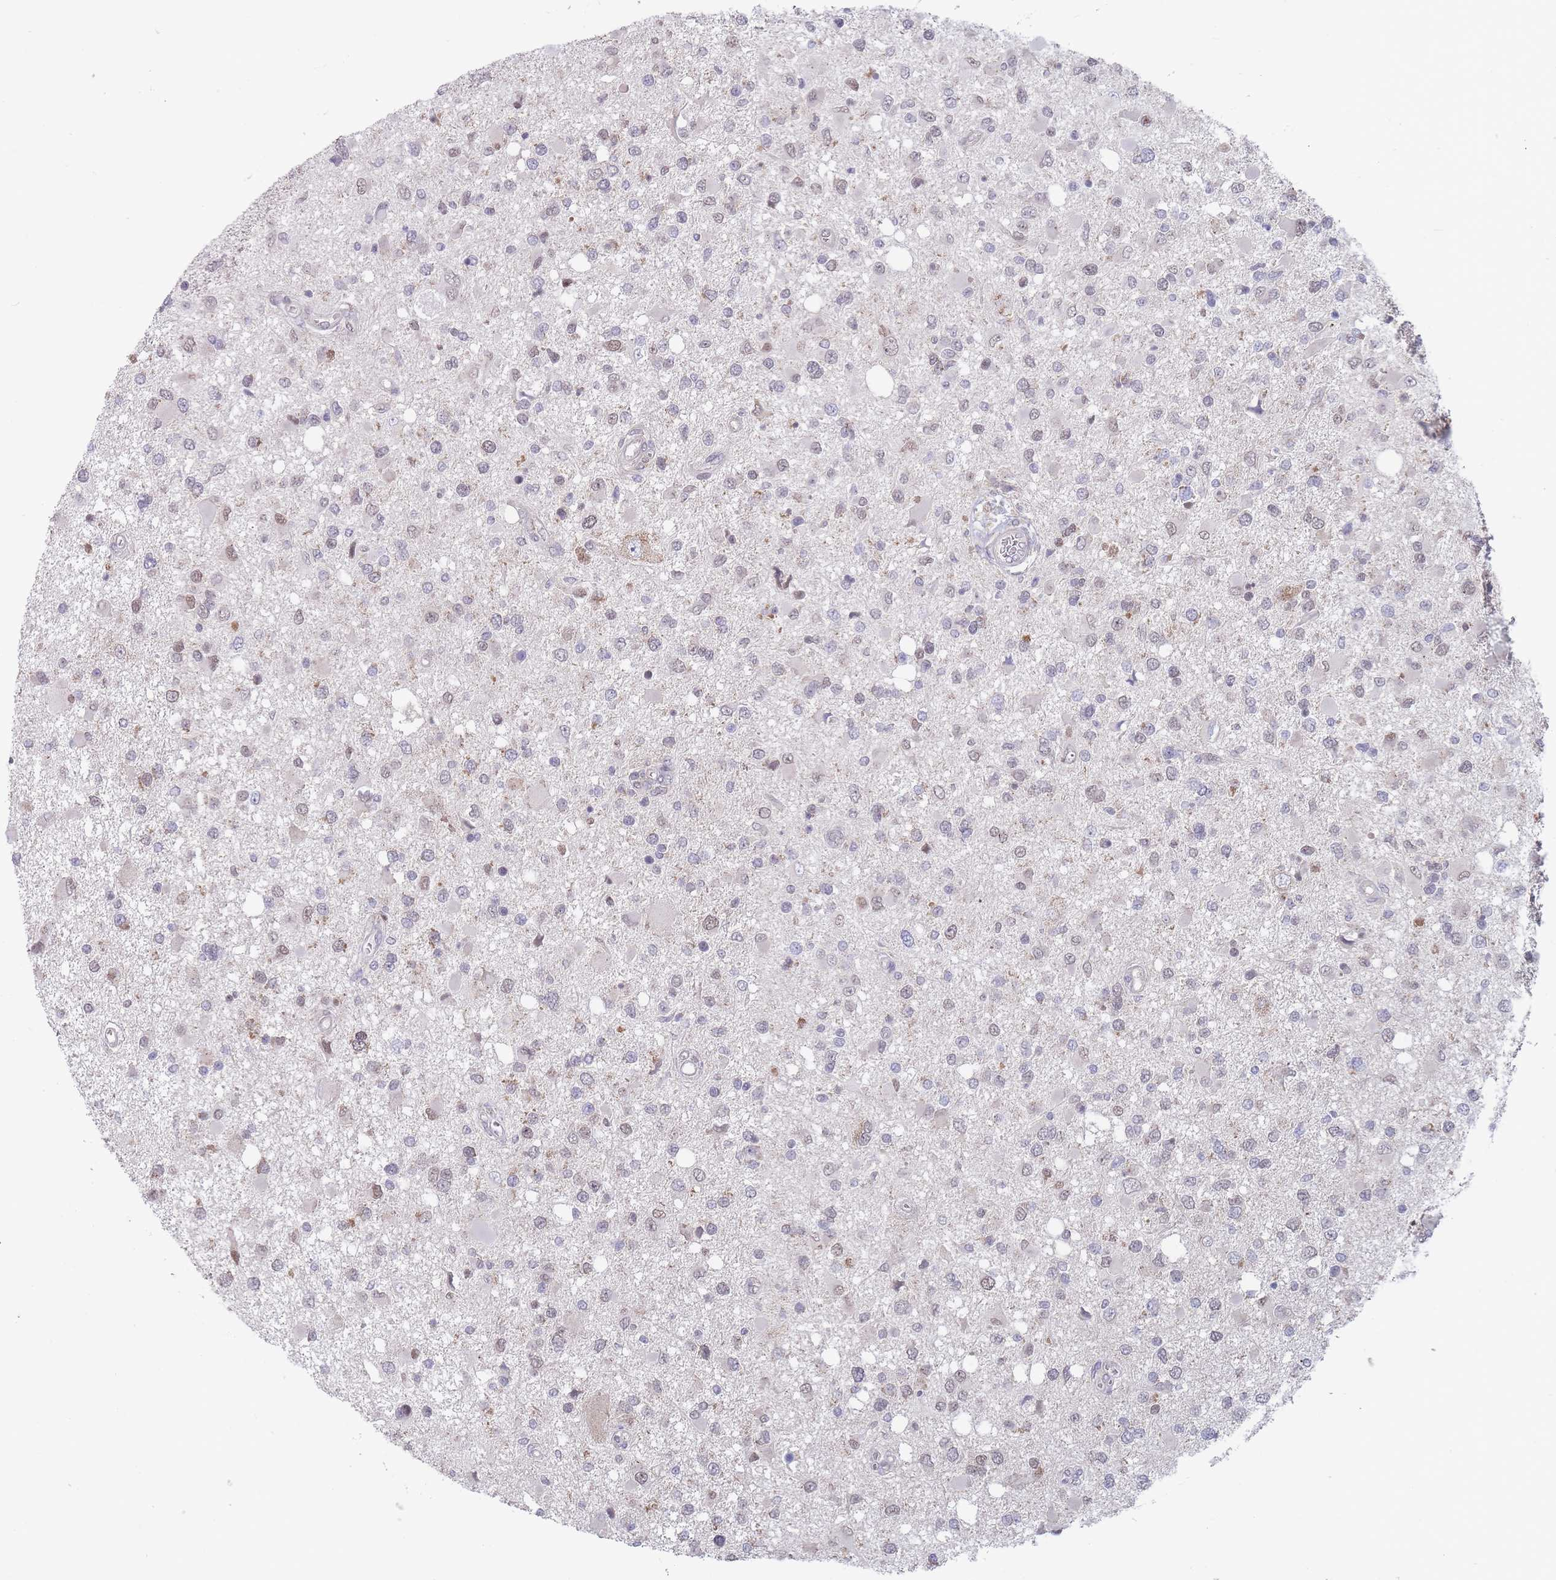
{"staining": {"intensity": "weak", "quantity": "<25%", "location": "nuclear"}, "tissue": "glioma", "cell_type": "Tumor cells", "image_type": "cancer", "snomed": [{"axis": "morphology", "description": "Glioma, malignant, High grade"}, {"axis": "topography", "description": "Brain"}], "caption": "Photomicrograph shows no protein expression in tumor cells of malignant glioma (high-grade) tissue.", "gene": "PEX7", "patient": {"sex": "male", "age": 53}}